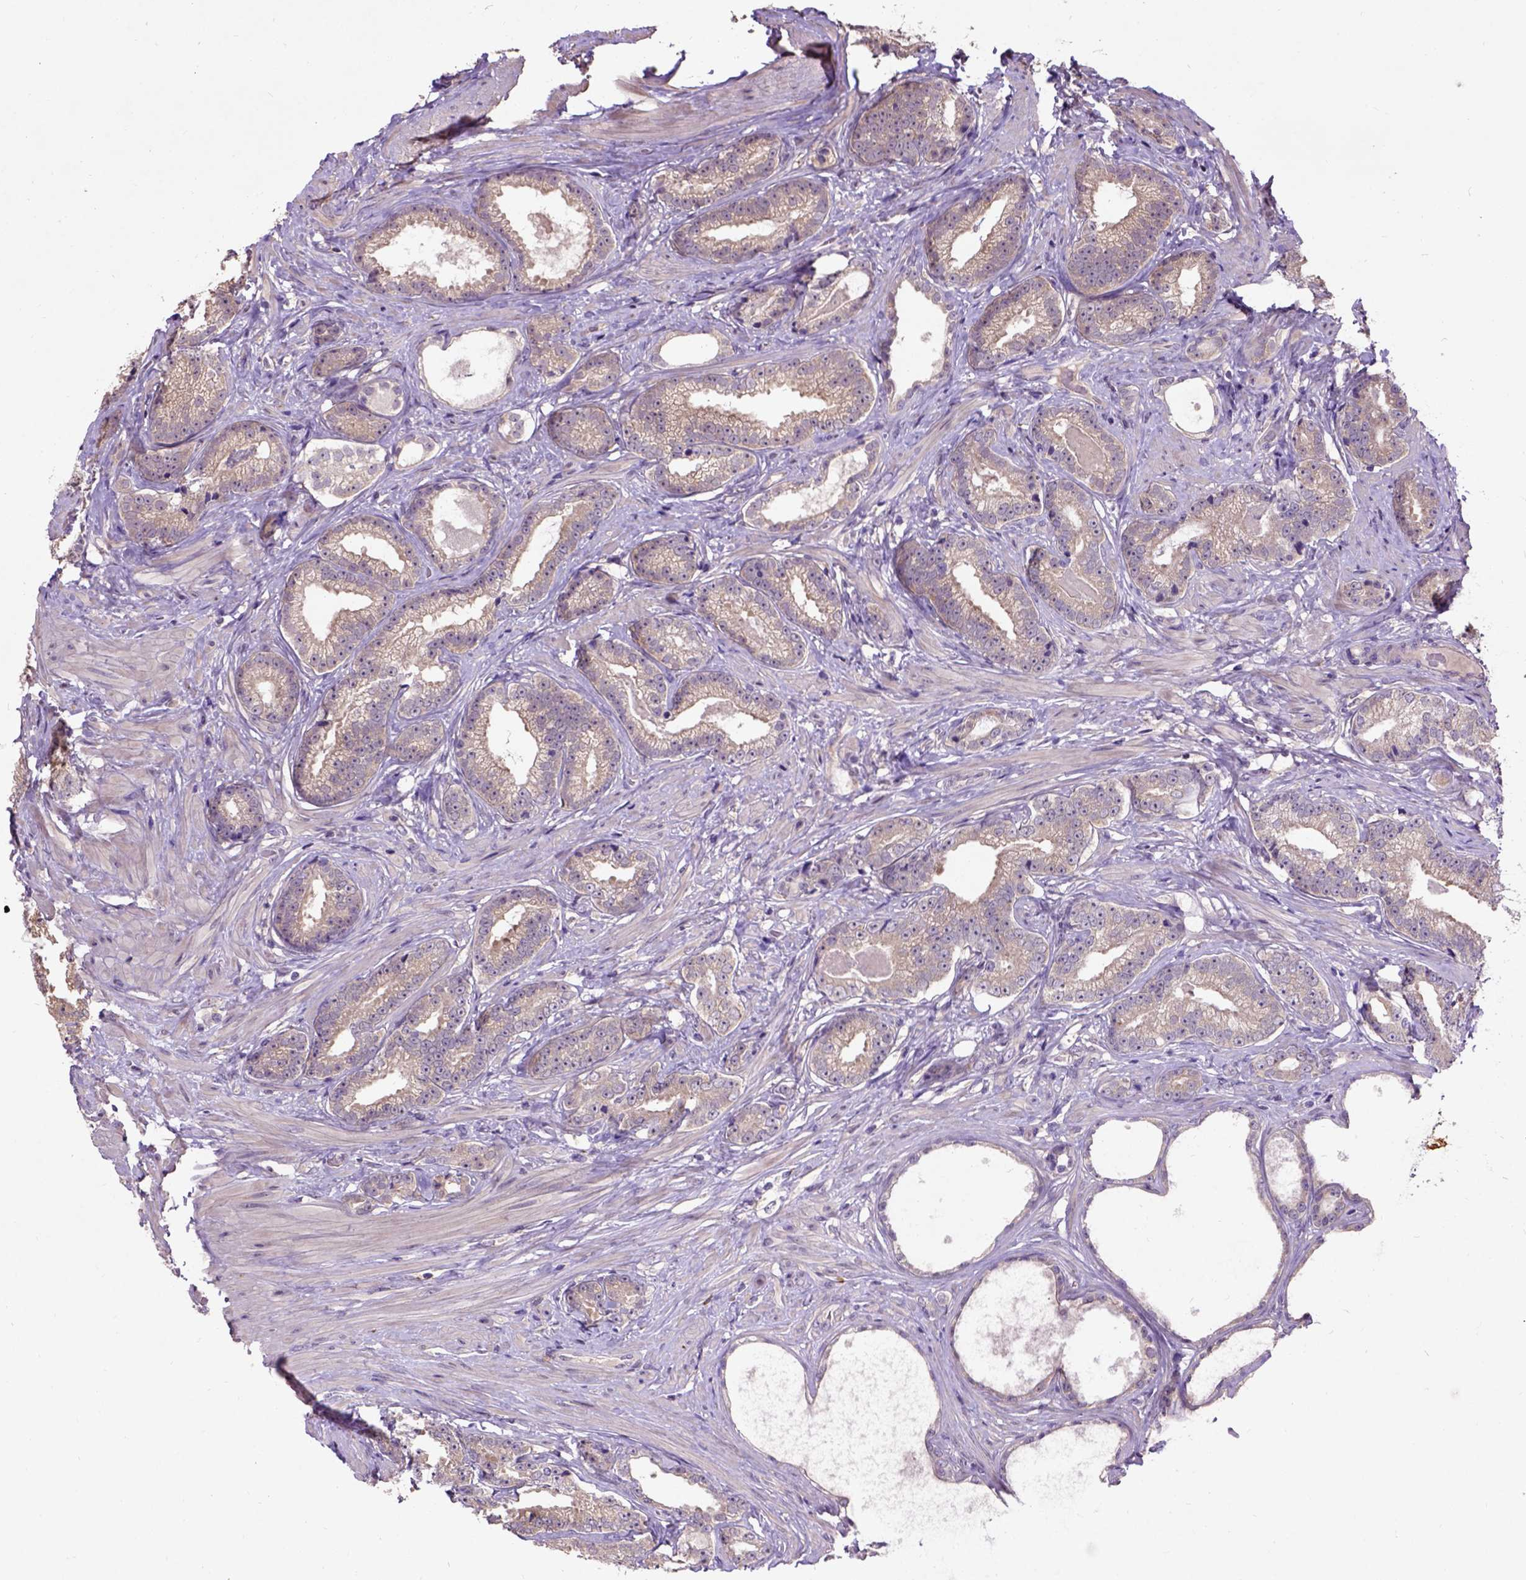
{"staining": {"intensity": "weak", "quantity": "25%-75%", "location": "cytoplasmic/membranous"}, "tissue": "prostate cancer", "cell_type": "Tumor cells", "image_type": "cancer", "snomed": [{"axis": "morphology", "description": "Adenocarcinoma, Low grade"}, {"axis": "topography", "description": "Prostate"}], "caption": "An image showing weak cytoplasmic/membranous positivity in about 25%-75% of tumor cells in prostate adenocarcinoma (low-grade), as visualized by brown immunohistochemical staining.", "gene": "KBTBD8", "patient": {"sex": "male", "age": 61}}